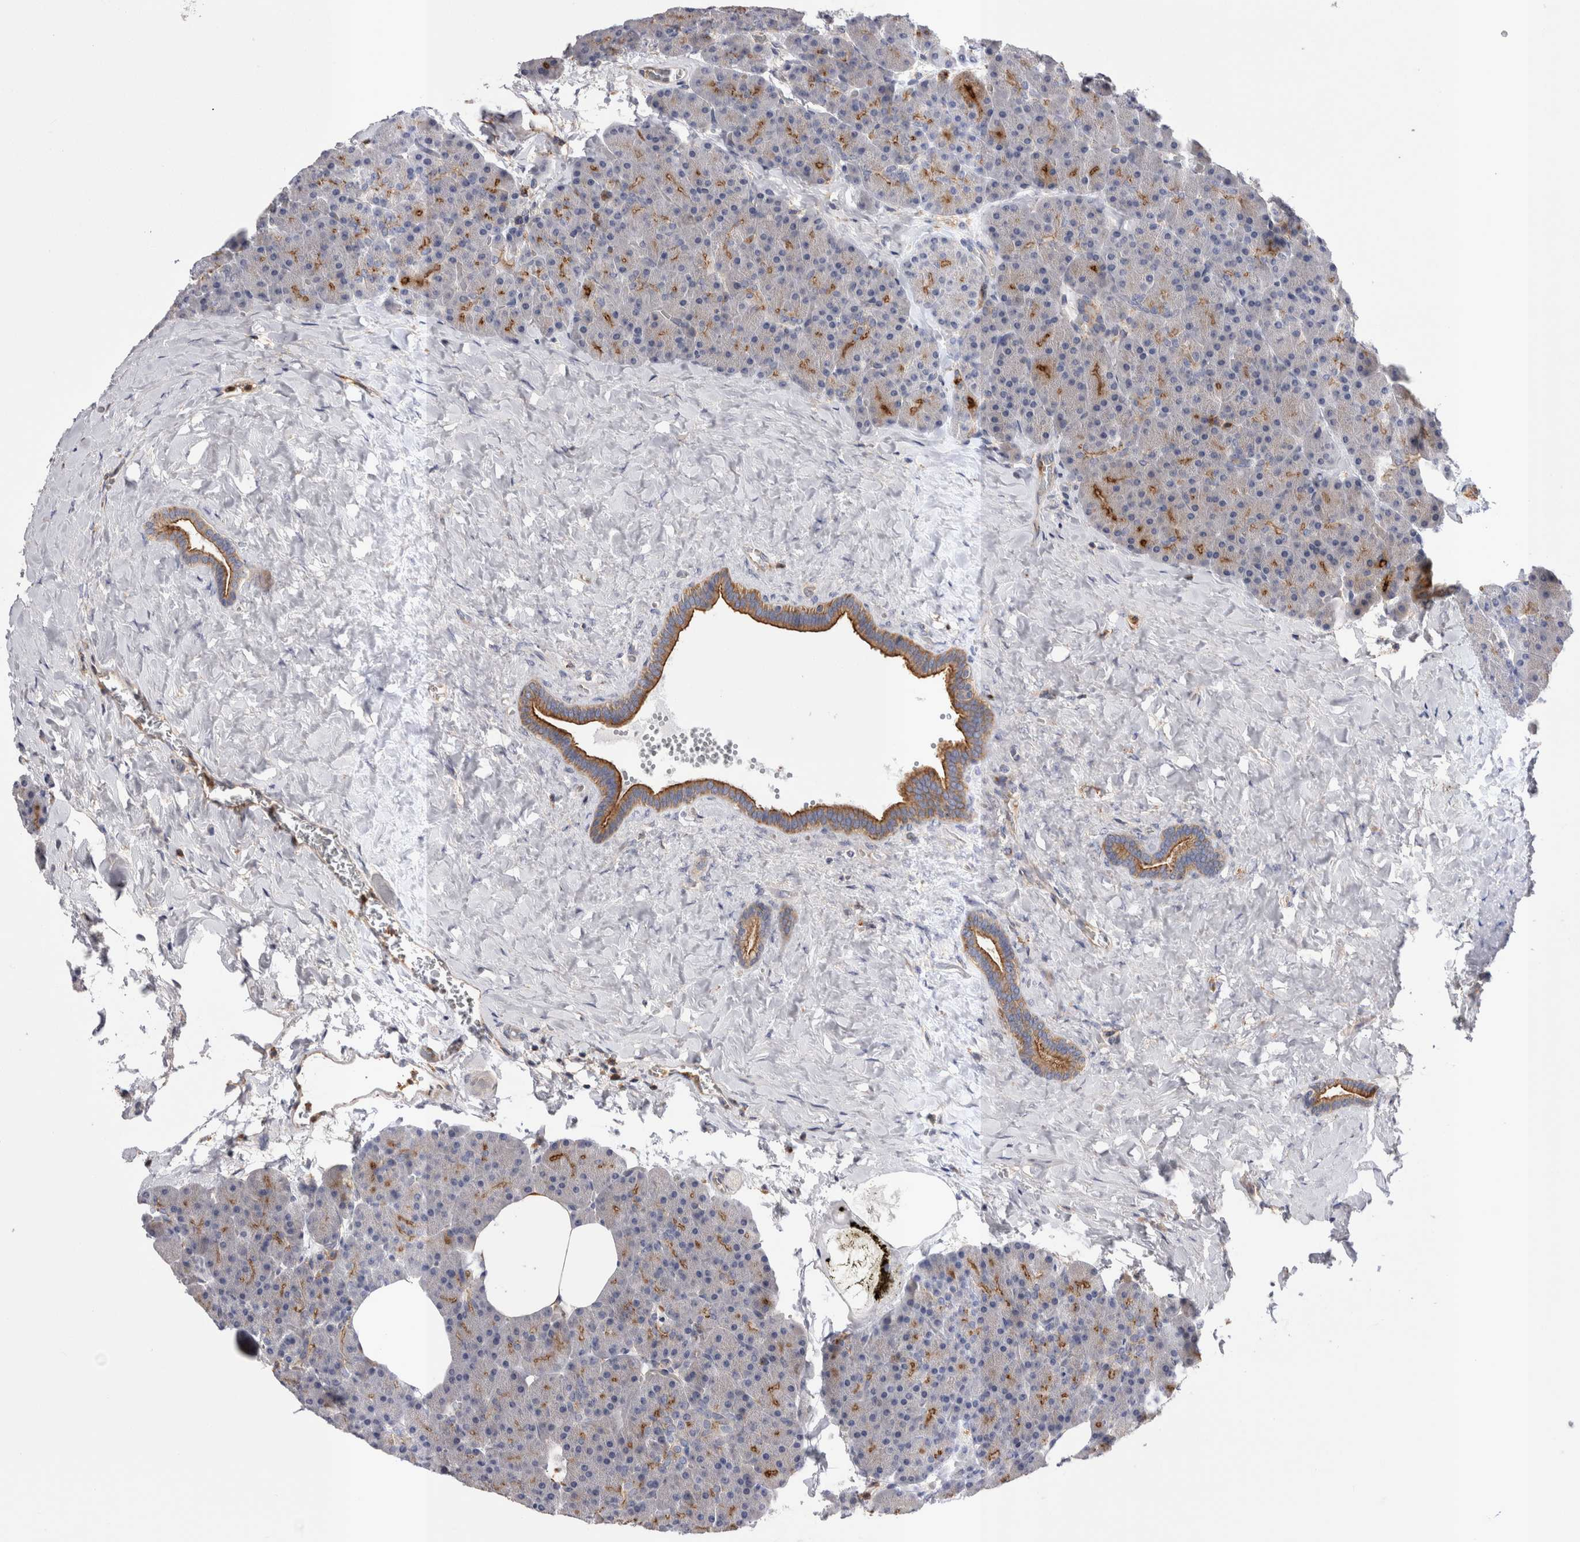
{"staining": {"intensity": "moderate", "quantity": "25%-75%", "location": "cytoplasmic/membranous"}, "tissue": "pancreas", "cell_type": "Exocrine glandular cells", "image_type": "normal", "snomed": [{"axis": "morphology", "description": "Normal tissue, NOS"}, {"axis": "morphology", "description": "Carcinoid, malignant, NOS"}, {"axis": "topography", "description": "Pancreas"}], "caption": "Immunohistochemistry (IHC) of benign pancreas exhibits medium levels of moderate cytoplasmic/membranous staining in about 25%-75% of exocrine glandular cells. (IHC, brightfield microscopy, high magnification).", "gene": "RAB11FIP1", "patient": {"sex": "female", "age": 35}}